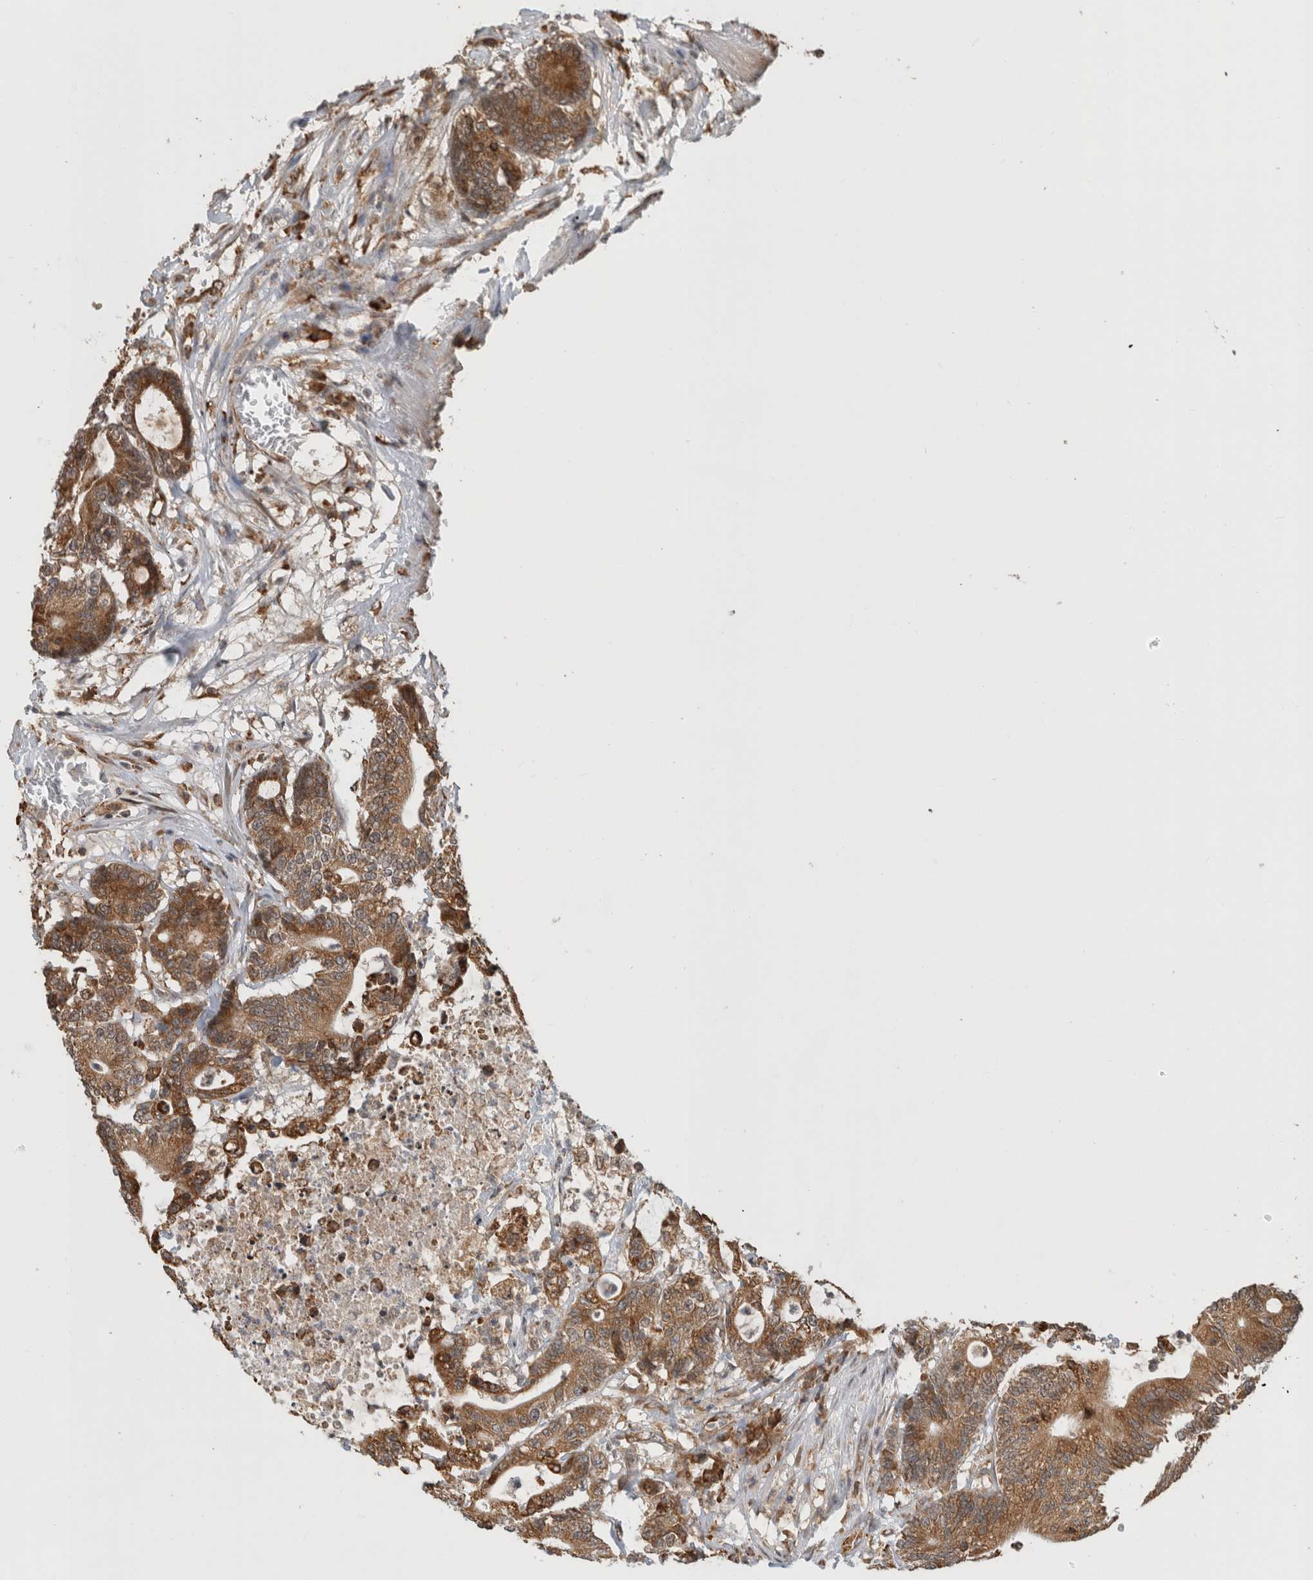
{"staining": {"intensity": "moderate", "quantity": ">75%", "location": "cytoplasmic/membranous"}, "tissue": "colorectal cancer", "cell_type": "Tumor cells", "image_type": "cancer", "snomed": [{"axis": "morphology", "description": "Adenocarcinoma, NOS"}, {"axis": "topography", "description": "Colon"}], "caption": "This is a histology image of immunohistochemistry (IHC) staining of colorectal adenocarcinoma, which shows moderate positivity in the cytoplasmic/membranous of tumor cells.", "gene": "MS4A7", "patient": {"sex": "female", "age": 84}}